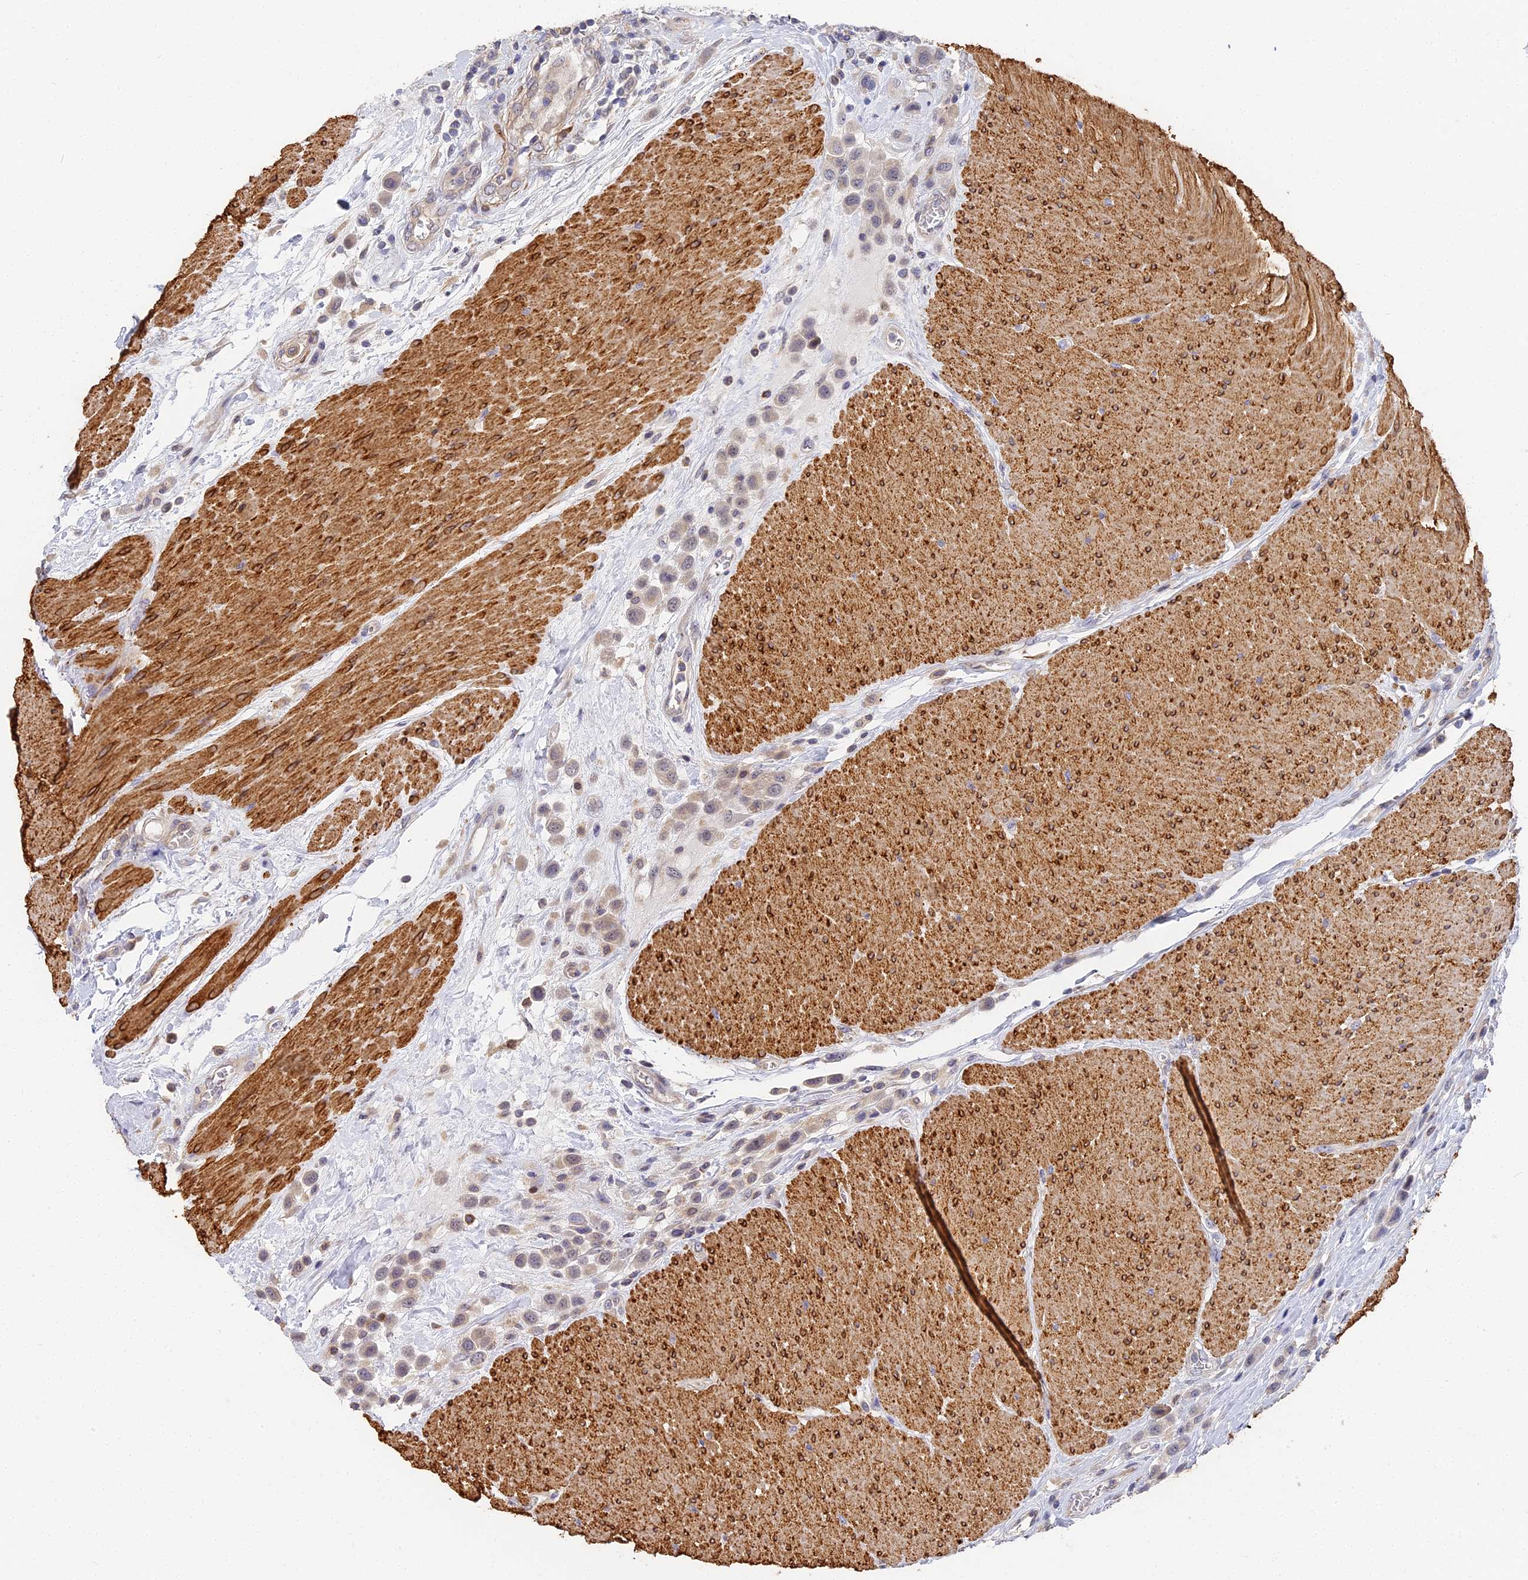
{"staining": {"intensity": "weak", "quantity": "<25%", "location": "cytoplasmic/membranous"}, "tissue": "urothelial cancer", "cell_type": "Tumor cells", "image_type": "cancer", "snomed": [{"axis": "morphology", "description": "Urothelial carcinoma, High grade"}, {"axis": "topography", "description": "Urinary bladder"}], "caption": "A photomicrograph of urothelial cancer stained for a protein exhibits no brown staining in tumor cells.", "gene": "CCDC113", "patient": {"sex": "male", "age": 50}}